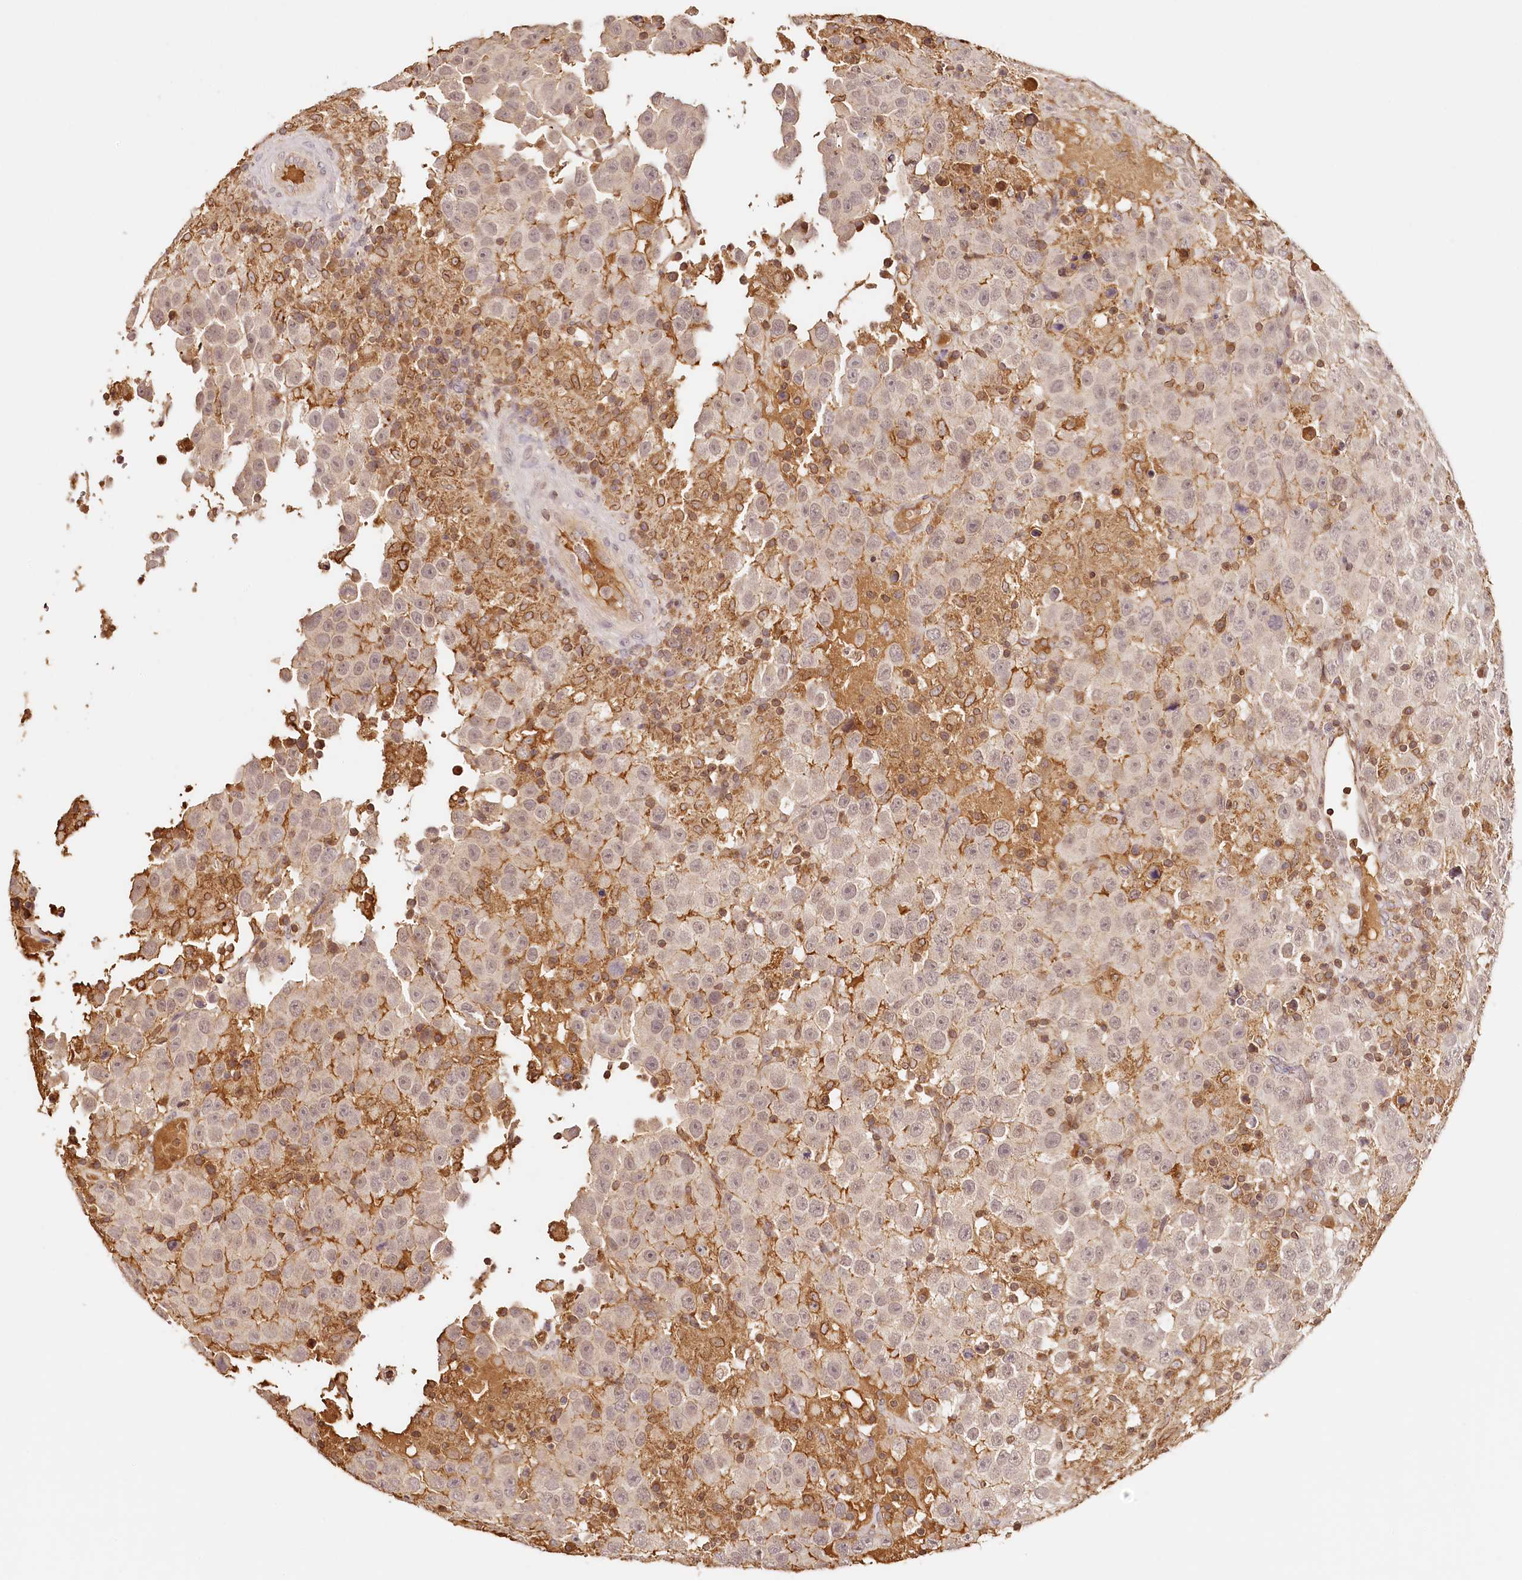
{"staining": {"intensity": "weak", "quantity": "25%-75%", "location": "nuclear"}, "tissue": "testis cancer", "cell_type": "Tumor cells", "image_type": "cancer", "snomed": [{"axis": "morphology", "description": "Seminoma, NOS"}, {"axis": "topography", "description": "Testis"}], "caption": "Protein expression analysis of human testis cancer reveals weak nuclear staining in approximately 25%-75% of tumor cells. (DAB IHC, brown staining for protein, blue staining for nuclei).", "gene": "SYNGR1", "patient": {"sex": "male", "age": 41}}